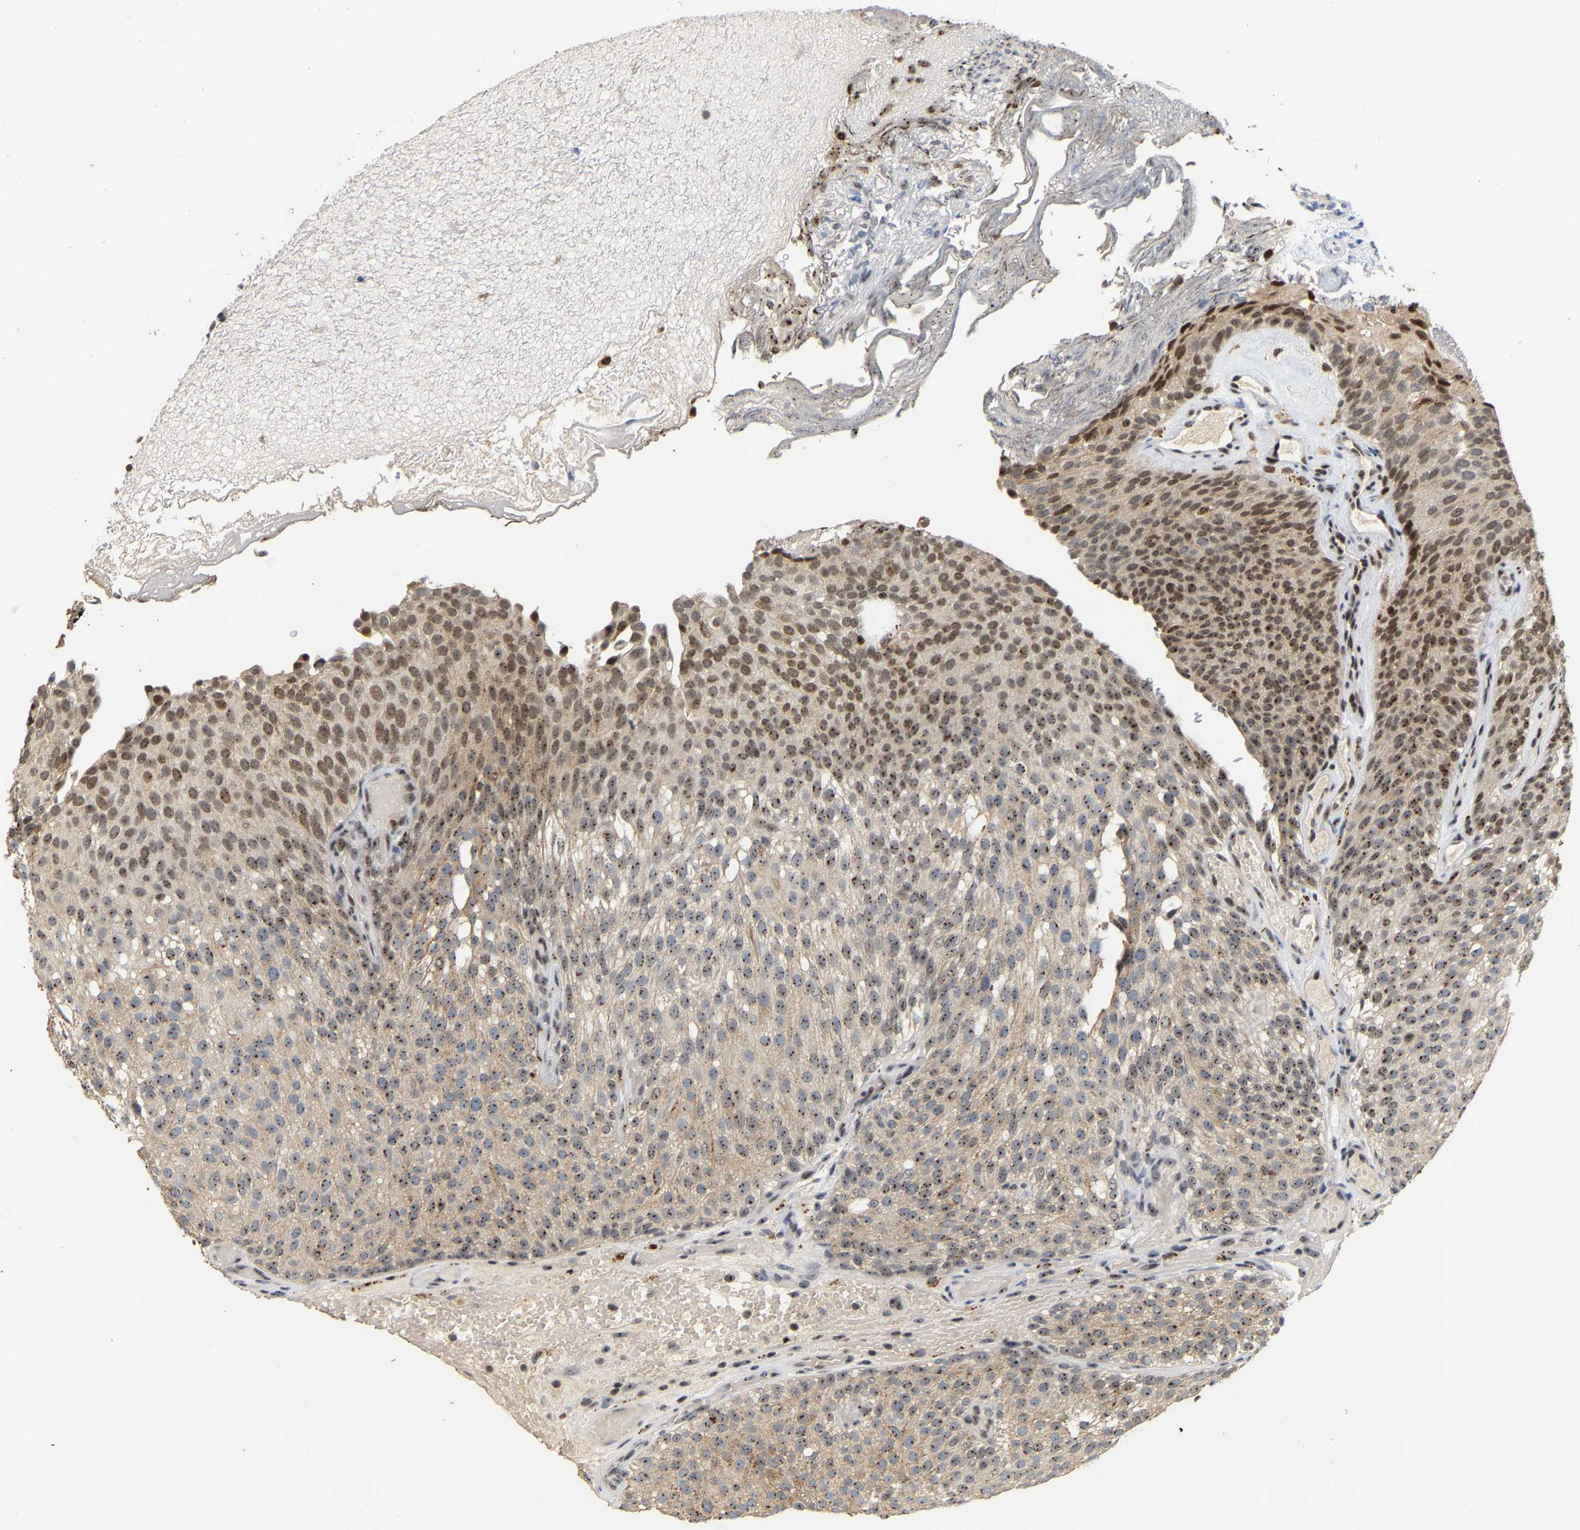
{"staining": {"intensity": "moderate", "quantity": ">75%", "location": "cytoplasmic/membranous,nuclear"}, "tissue": "urothelial cancer", "cell_type": "Tumor cells", "image_type": "cancer", "snomed": [{"axis": "morphology", "description": "Urothelial carcinoma, Low grade"}, {"axis": "topography", "description": "Urinary bladder"}], "caption": "Protein staining displays moderate cytoplasmic/membranous and nuclear positivity in approximately >75% of tumor cells in urothelial cancer.", "gene": "NOP58", "patient": {"sex": "male", "age": 78}}